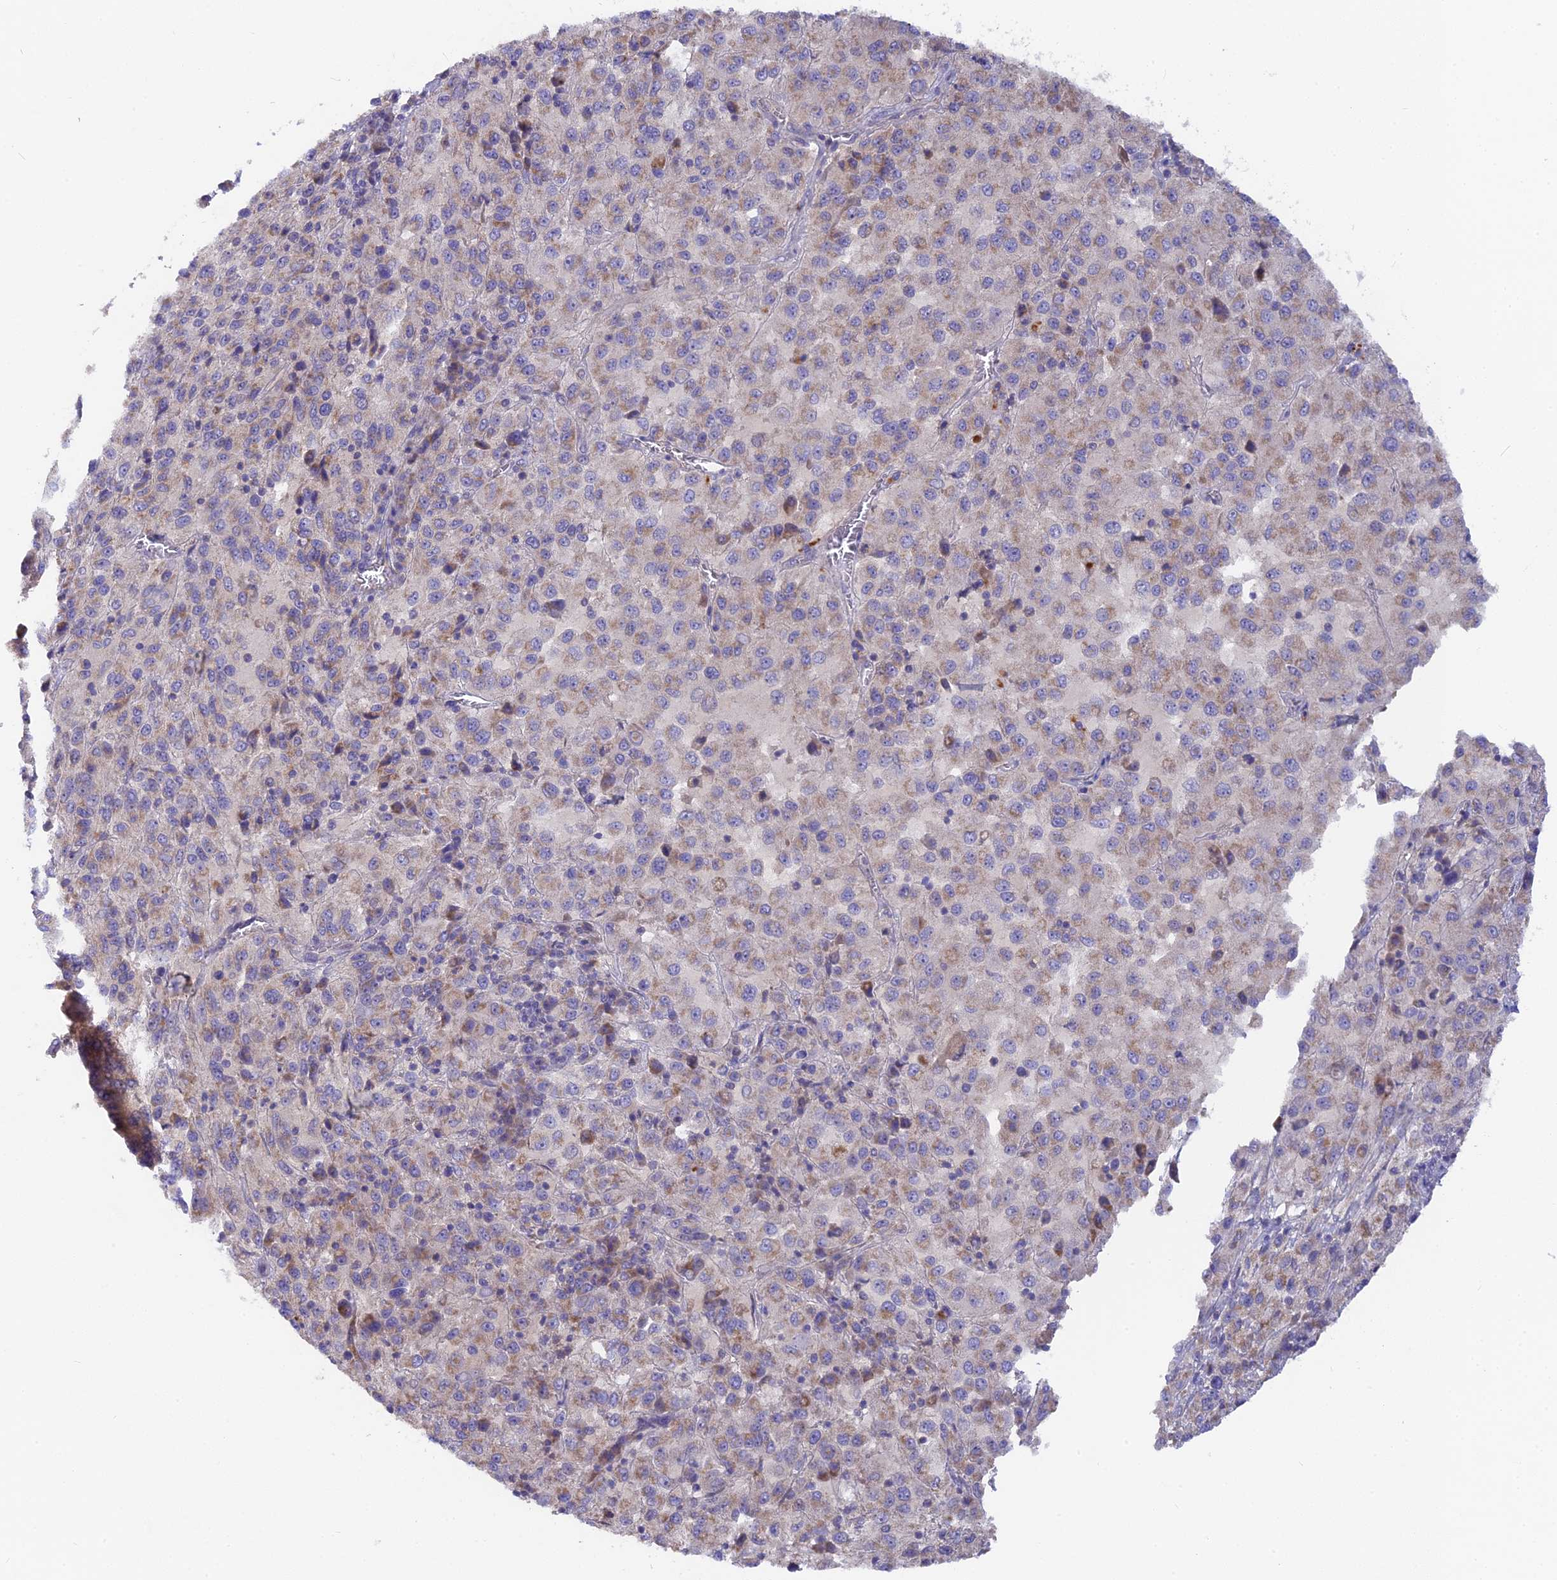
{"staining": {"intensity": "weak", "quantity": "25%-75%", "location": "cytoplasmic/membranous"}, "tissue": "melanoma", "cell_type": "Tumor cells", "image_type": "cancer", "snomed": [{"axis": "morphology", "description": "Malignant melanoma, Metastatic site"}, {"axis": "topography", "description": "Lung"}], "caption": "IHC (DAB (3,3'-diaminobenzidine)) staining of malignant melanoma (metastatic site) reveals weak cytoplasmic/membranous protein expression in about 25%-75% of tumor cells. (brown staining indicates protein expression, while blue staining denotes nuclei).", "gene": "PZP", "patient": {"sex": "male", "age": 64}}